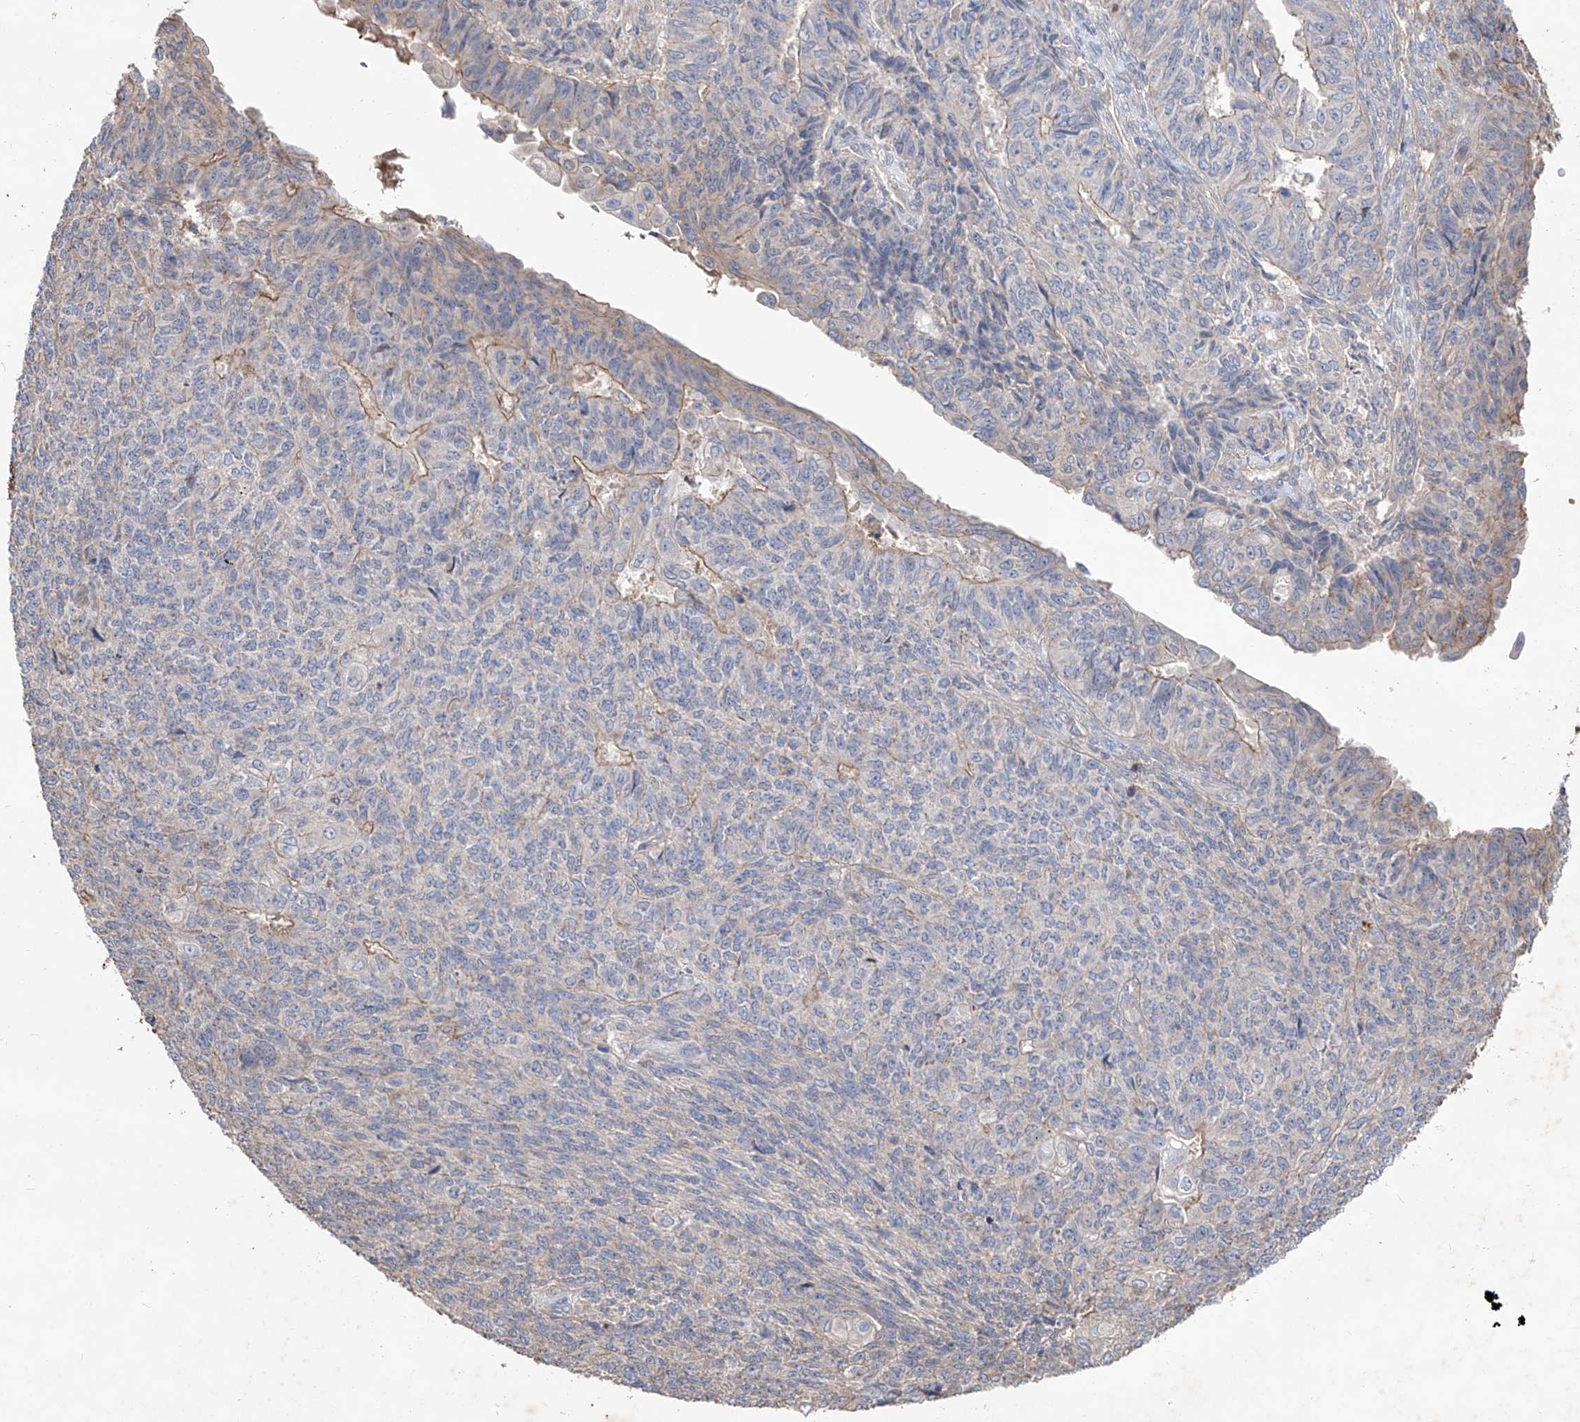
{"staining": {"intensity": "moderate", "quantity": "<25%", "location": "cytoplasmic/membranous"}, "tissue": "endometrial cancer", "cell_type": "Tumor cells", "image_type": "cancer", "snomed": [{"axis": "morphology", "description": "Adenocarcinoma, NOS"}, {"axis": "topography", "description": "Endometrium"}], "caption": "Brown immunohistochemical staining in adenocarcinoma (endometrial) displays moderate cytoplasmic/membranous staining in approximately <25% of tumor cells.", "gene": "EDN1", "patient": {"sex": "female", "age": 32}}